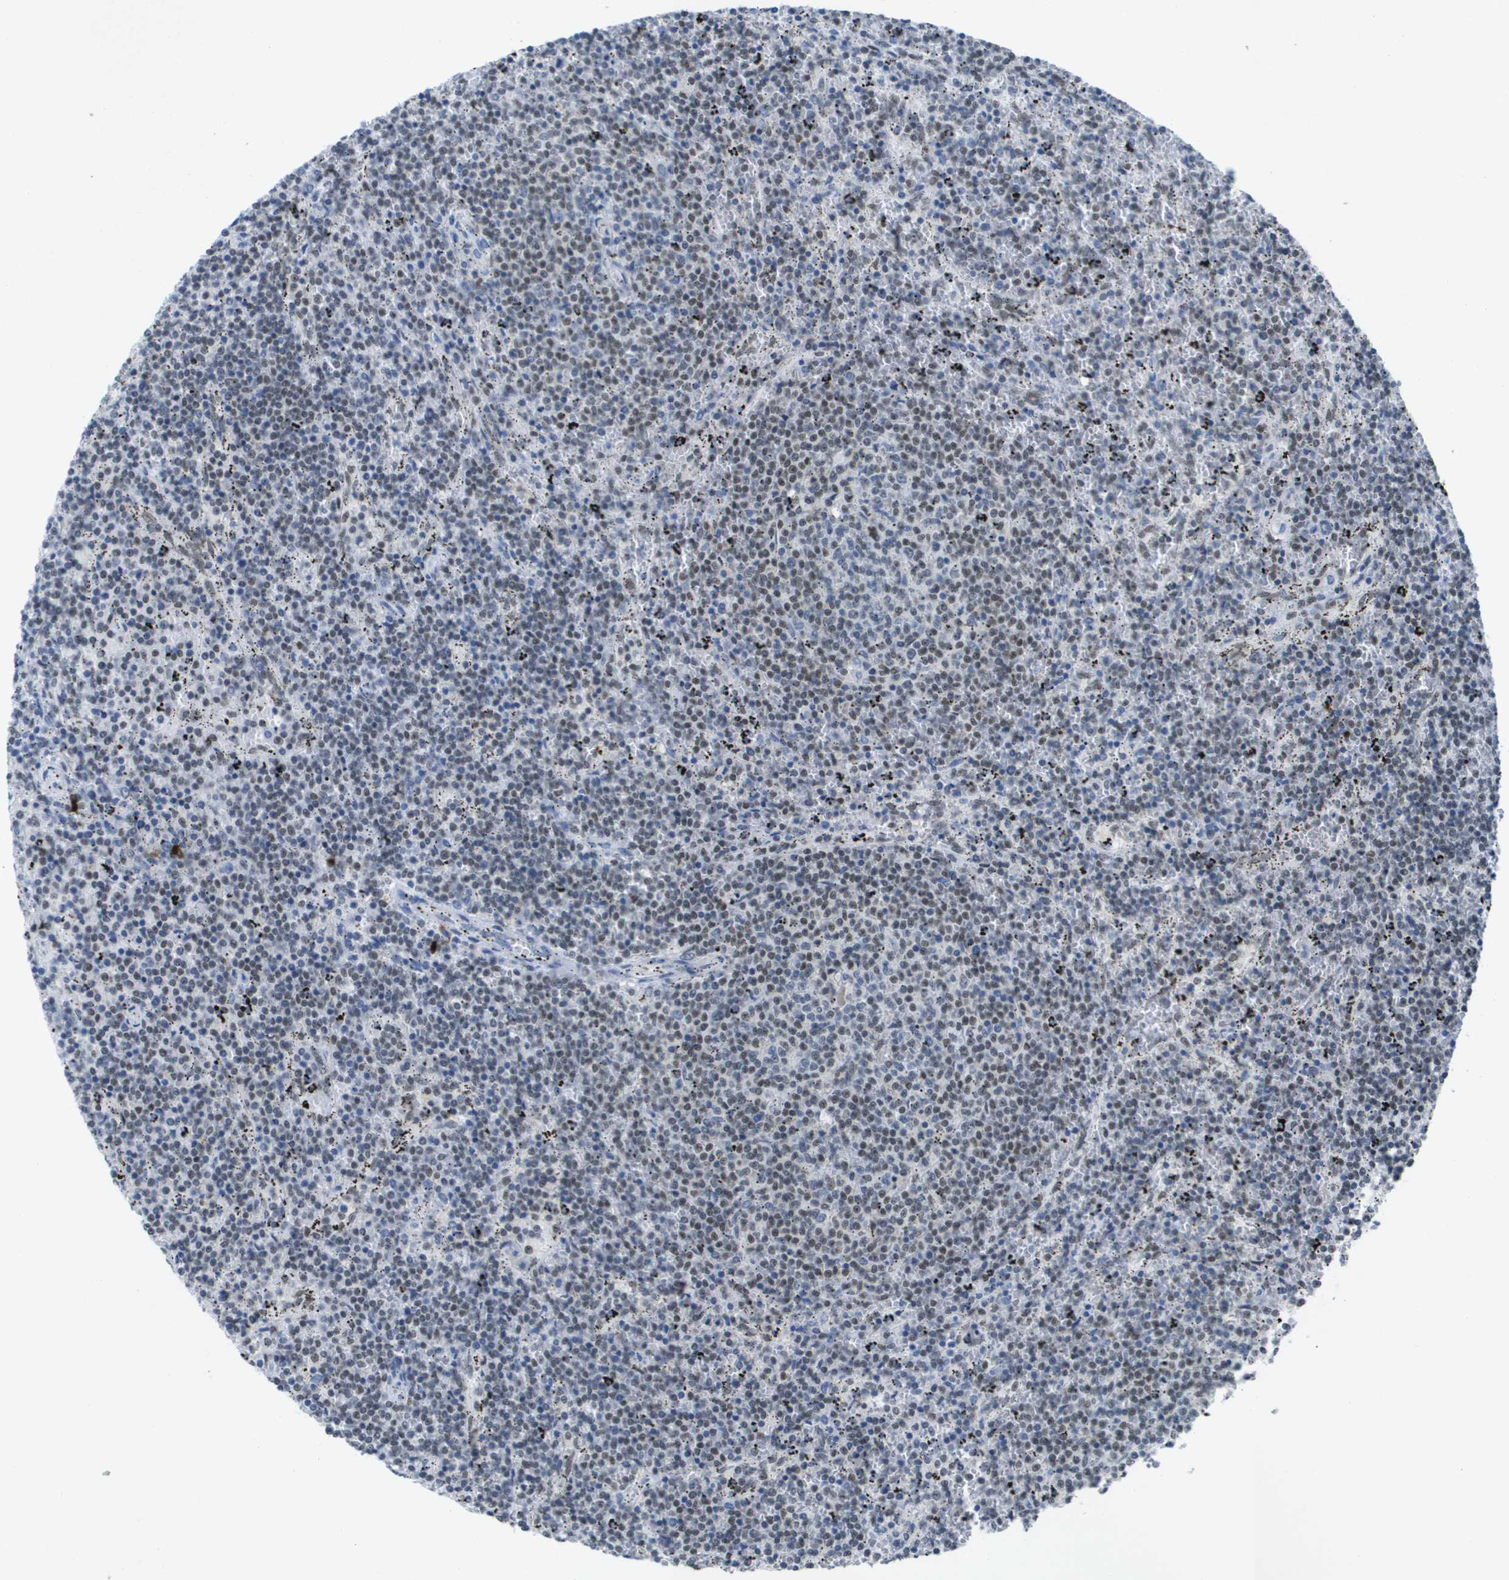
{"staining": {"intensity": "moderate", "quantity": "25%-75%", "location": "nuclear"}, "tissue": "lymphoma", "cell_type": "Tumor cells", "image_type": "cancer", "snomed": [{"axis": "morphology", "description": "Malignant lymphoma, non-Hodgkin's type, Low grade"}, {"axis": "topography", "description": "Spleen"}], "caption": "Immunohistochemistry (IHC) (DAB (3,3'-diaminobenzidine)) staining of lymphoma displays moderate nuclear protein expression in approximately 25%-75% of tumor cells.", "gene": "TP53RK", "patient": {"sex": "female", "age": 50}}